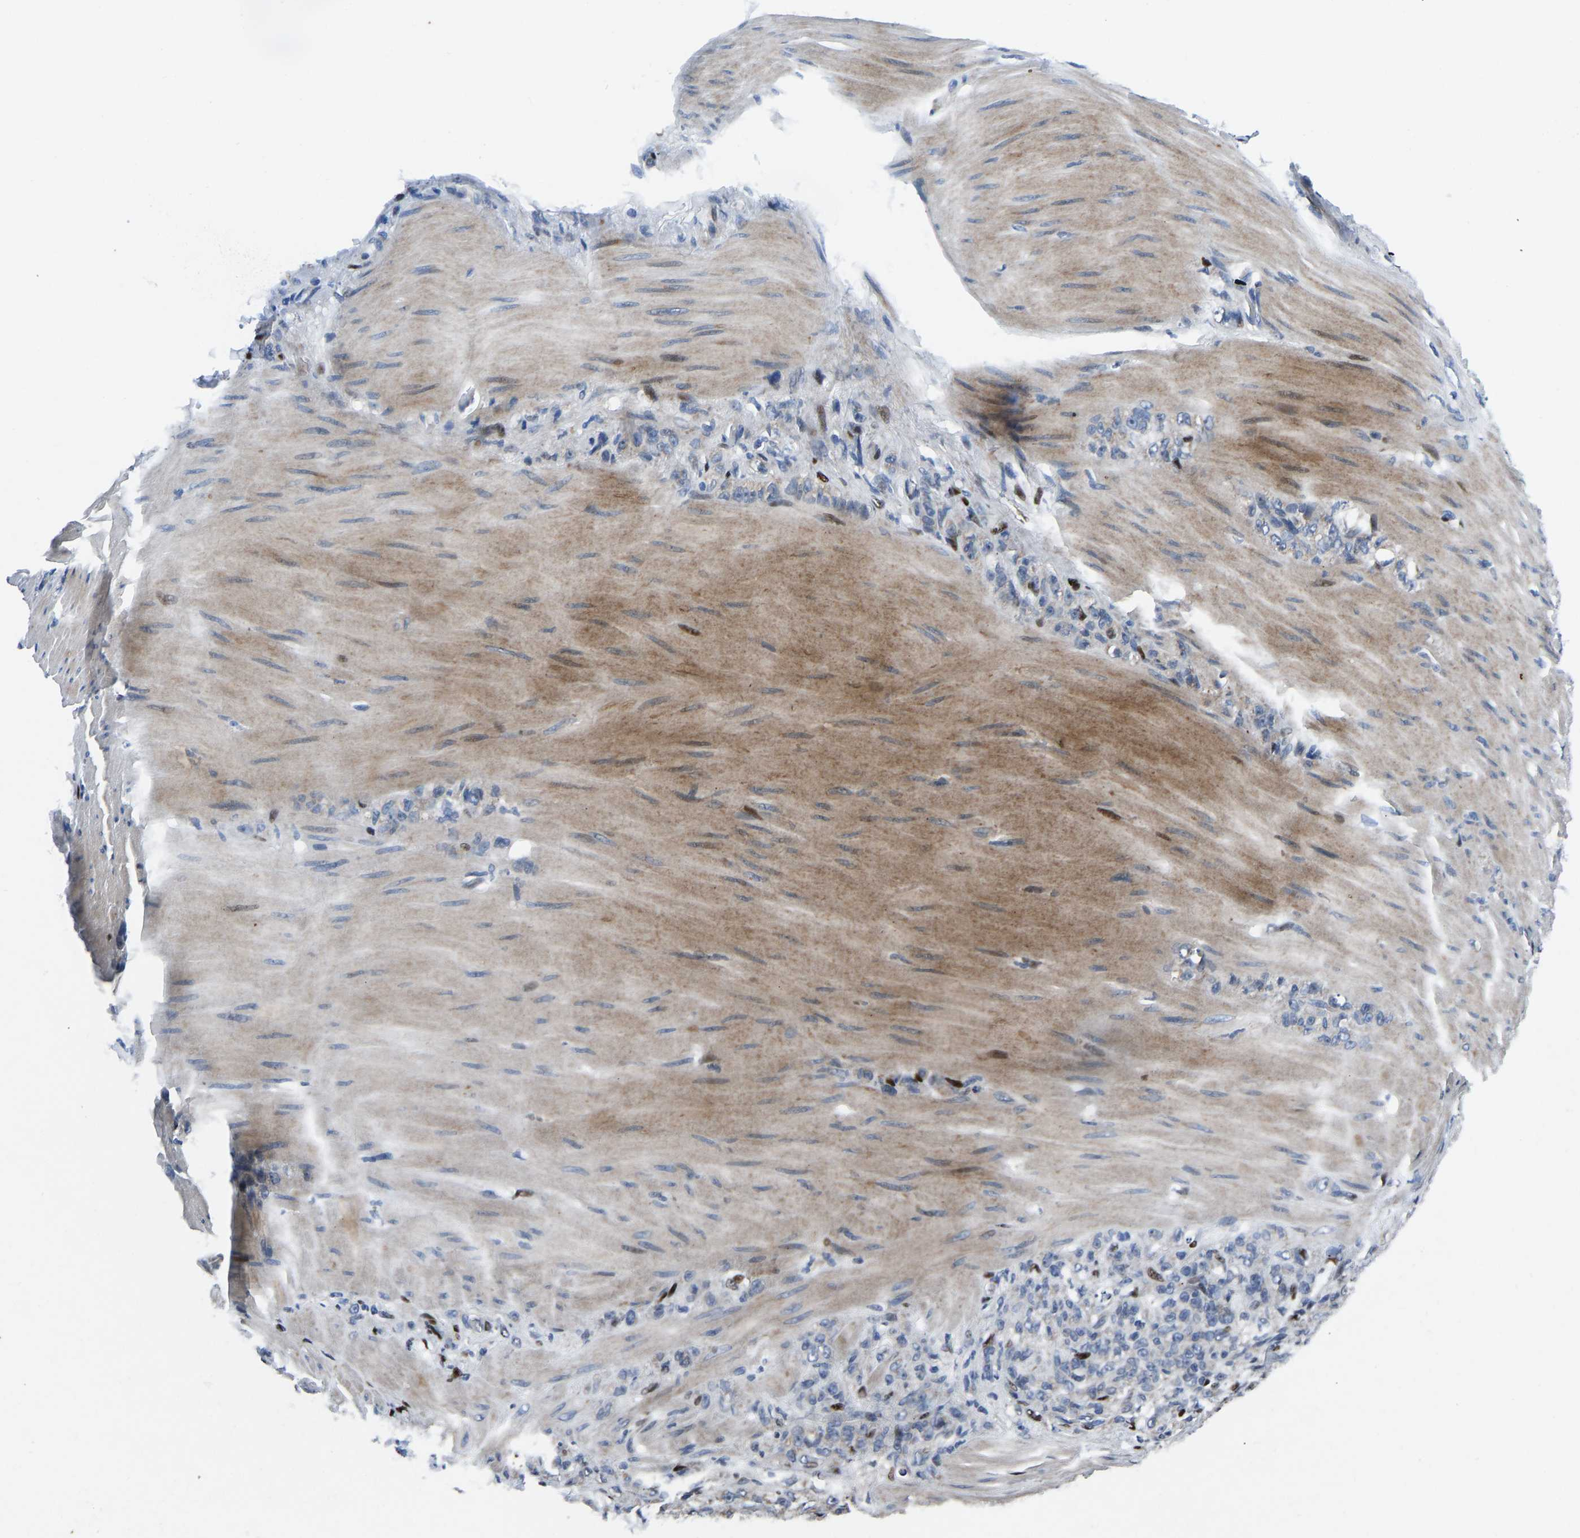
{"staining": {"intensity": "negative", "quantity": "none", "location": "none"}, "tissue": "stomach cancer", "cell_type": "Tumor cells", "image_type": "cancer", "snomed": [{"axis": "morphology", "description": "Normal tissue, NOS"}, {"axis": "morphology", "description": "Adenocarcinoma, NOS"}, {"axis": "topography", "description": "Stomach"}], "caption": "Immunohistochemistry (IHC) photomicrograph of neoplastic tissue: human stomach cancer (adenocarcinoma) stained with DAB exhibits no significant protein expression in tumor cells.", "gene": "EGR1", "patient": {"sex": "male", "age": 82}}